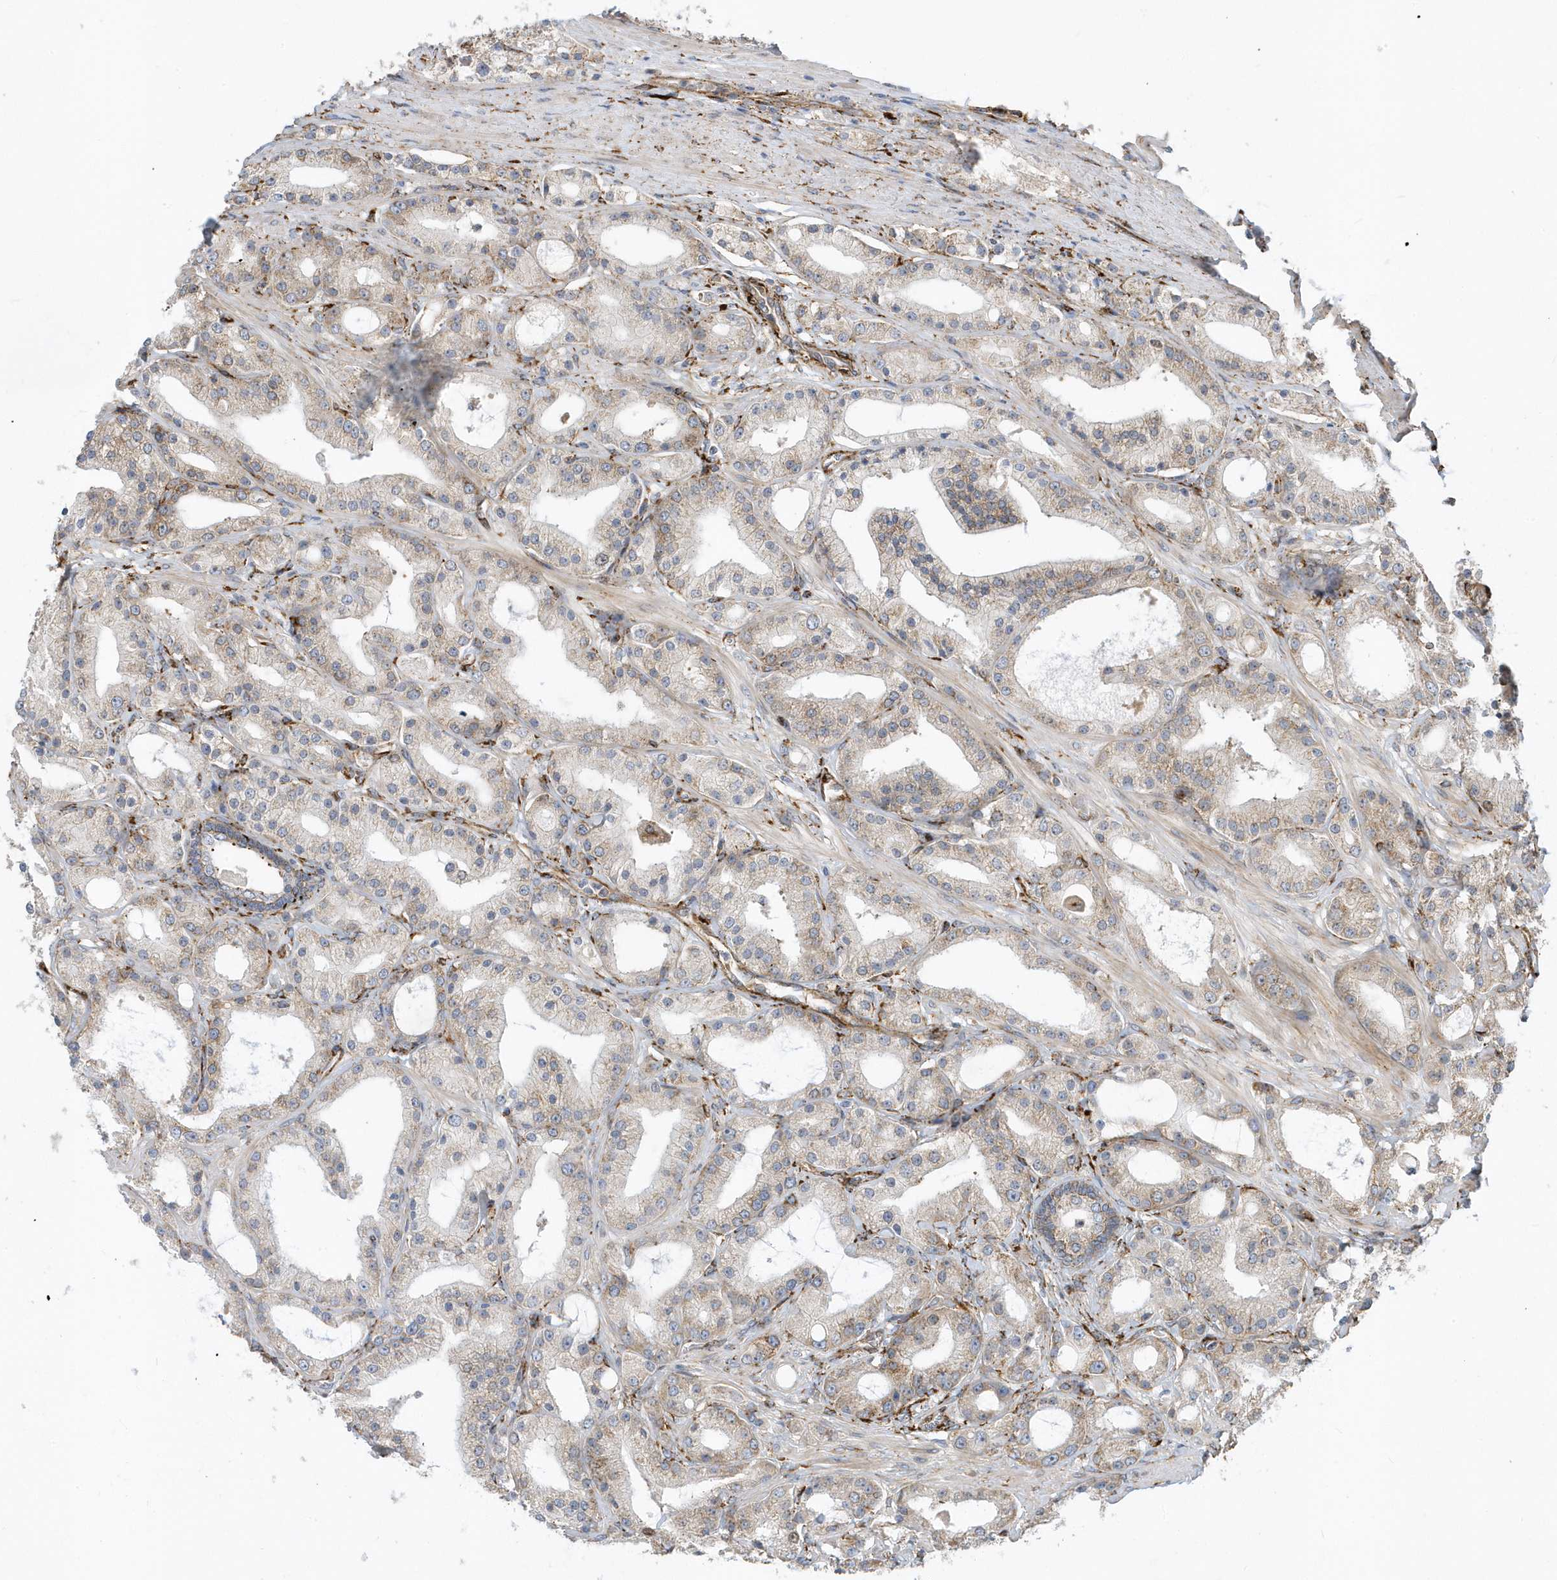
{"staining": {"intensity": "weak", "quantity": "25%-75%", "location": "cytoplasmic/membranous"}, "tissue": "prostate cancer", "cell_type": "Tumor cells", "image_type": "cancer", "snomed": [{"axis": "morphology", "description": "Adenocarcinoma, Low grade"}, {"axis": "topography", "description": "Prostate"}], "caption": "IHC image of neoplastic tissue: prostate cancer stained using immunohistochemistry shows low levels of weak protein expression localized specifically in the cytoplasmic/membranous of tumor cells, appearing as a cytoplasmic/membranous brown color.", "gene": "HRH4", "patient": {"sex": "male", "age": 67}}